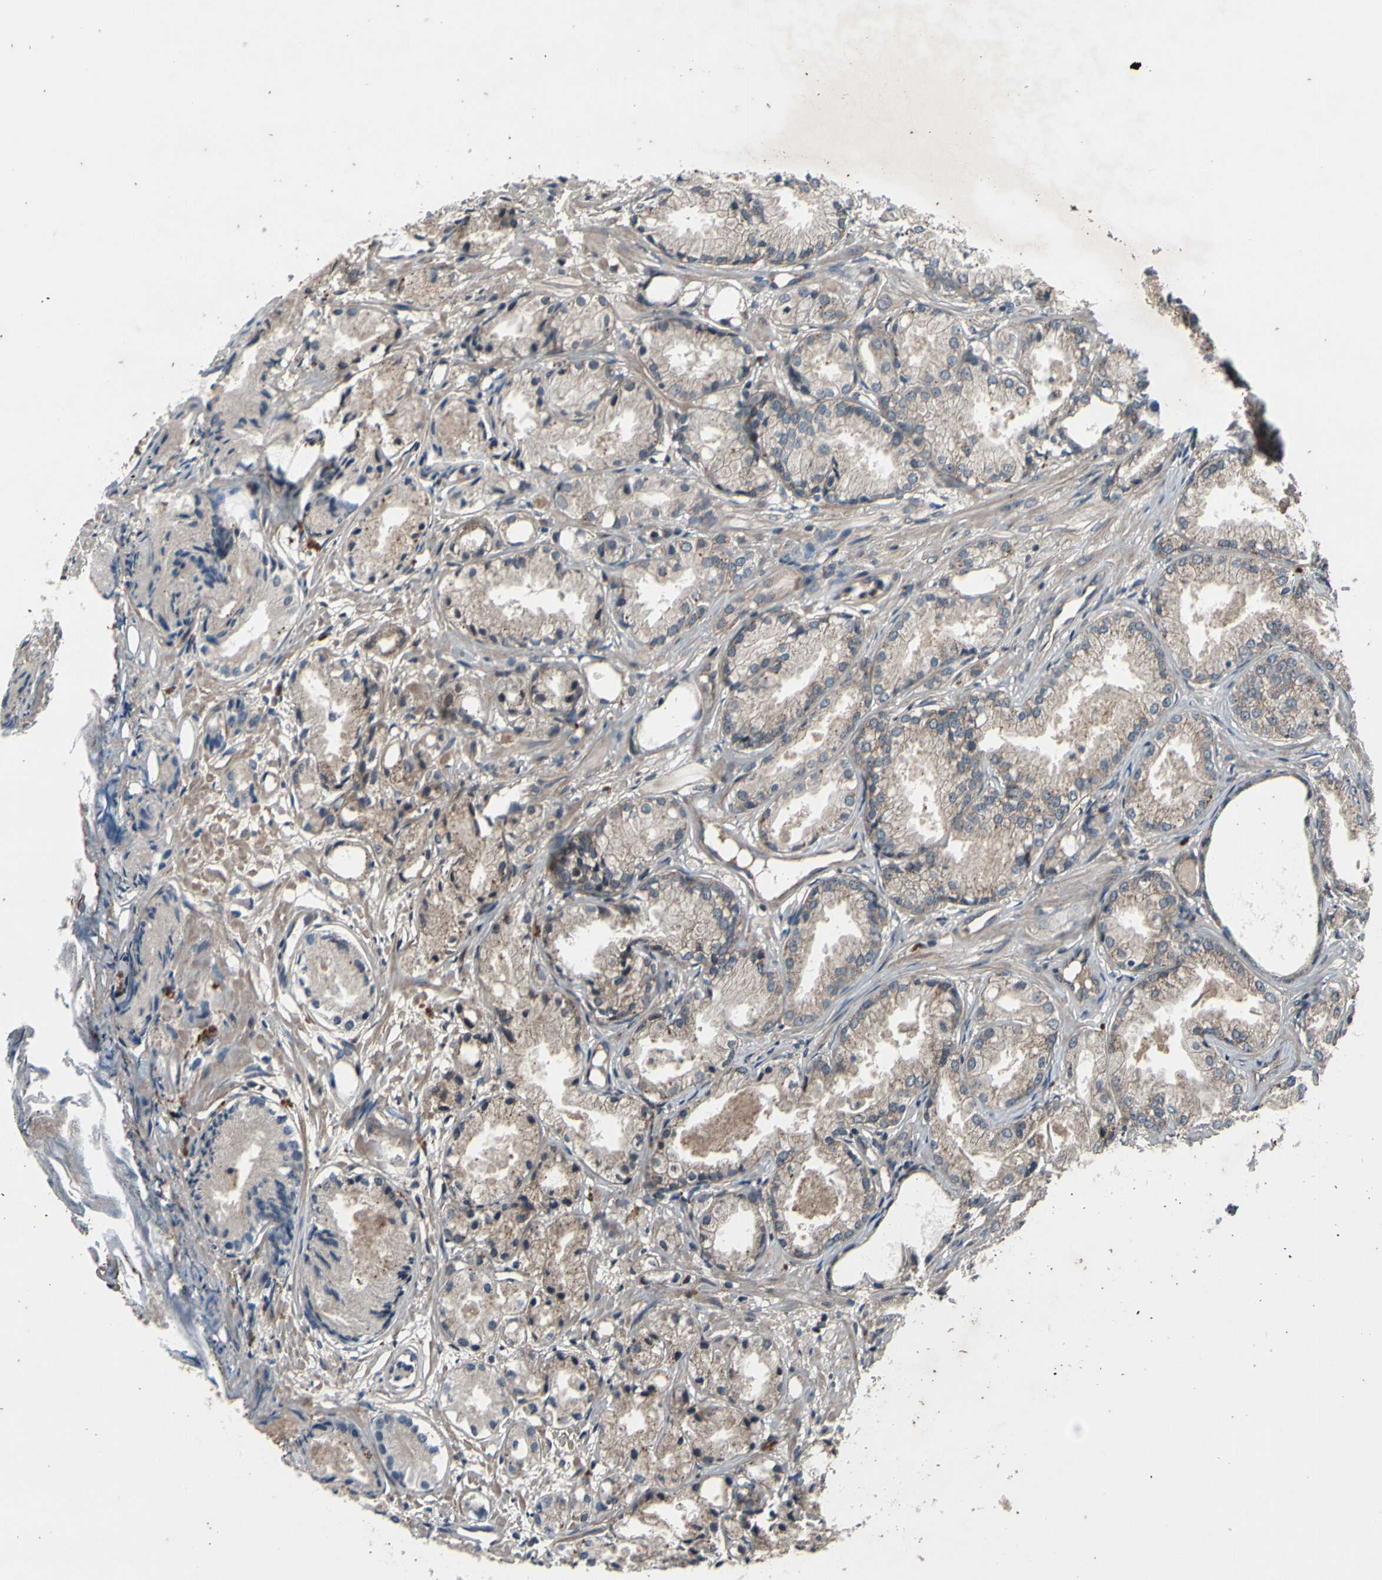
{"staining": {"intensity": "moderate", "quantity": ">75%", "location": "cytoplasmic/membranous"}, "tissue": "prostate cancer", "cell_type": "Tumor cells", "image_type": "cancer", "snomed": [{"axis": "morphology", "description": "Adenocarcinoma, Low grade"}, {"axis": "topography", "description": "Prostate"}], "caption": "Human prostate cancer stained with a brown dye shows moderate cytoplasmic/membranous positive staining in about >75% of tumor cells.", "gene": "MBTPS2", "patient": {"sex": "male", "age": 72}}